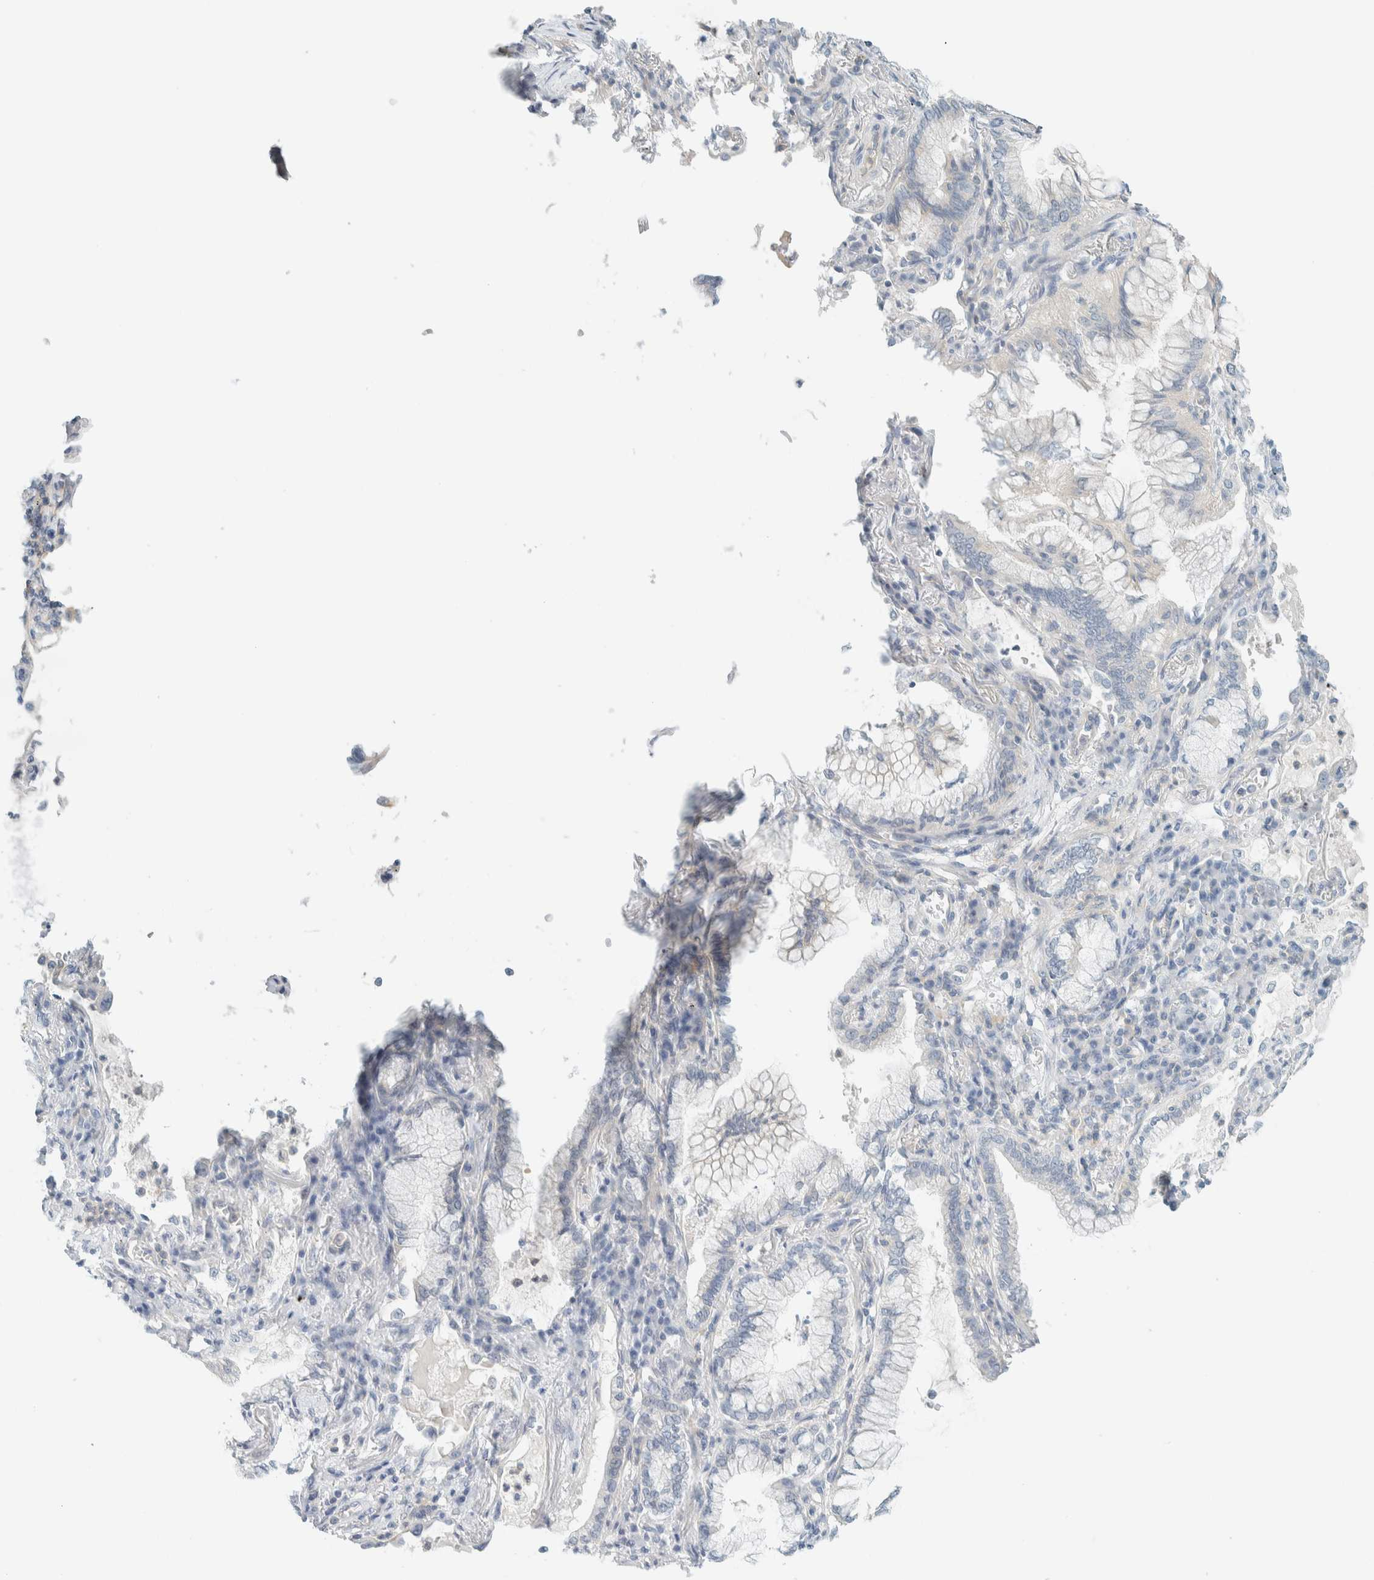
{"staining": {"intensity": "negative", "quantity": "none", "location": "none"}, "tissue": "lung cancer", "cell_type": "Tumor cells", "image_type": "cancer", "snomed": [{"axis": "morphology", "description": "Adenocarcinoma, NOS"}, {"axis": "topography", "description": "Lung"}], "caption": "Lung cancer (adenocarcinoma) was stained to show a protein in brown. There is no significant expression in tumor cells. (Immunohistochemistry (ihc), brightfield microscopy, high magnification).", "gene": "NDE1", "patient": {"sex": "female", "age": 70}}